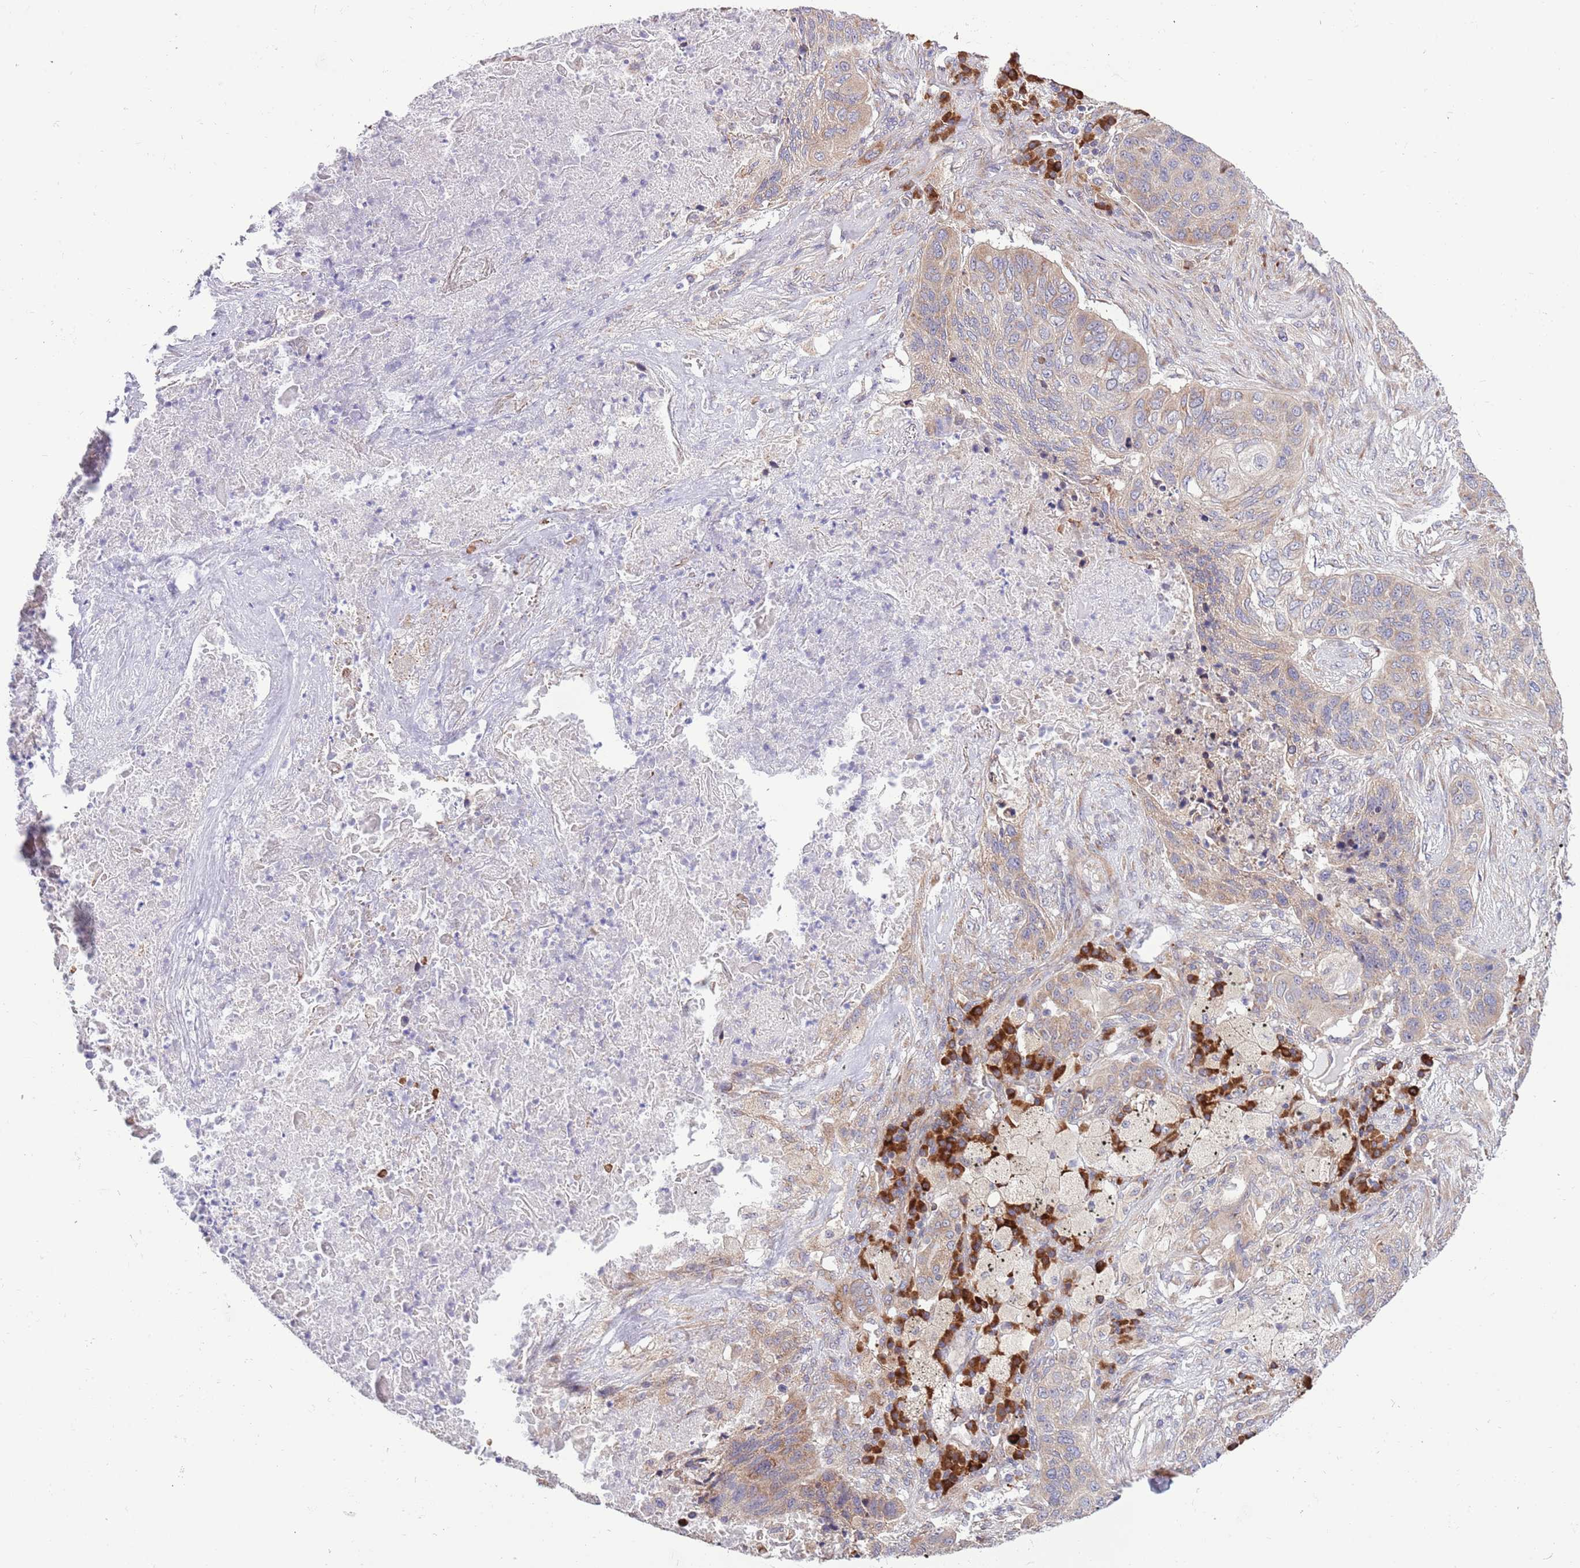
{"staining": {"intensity": "weak", "quantity": ">75%", "location": "cytoplasmic/membranous"}, "tissue": "lung cancer", "cell_type": "Tumor cells", "image_type": "cancer", "snomed": [{"axis": "morphology", "description": "Squamous cell carcinoma, NOS"}, {"axis": "topography", "description": "Lung"}], "caption": "IHC (DAB (3,3'-diaminobenzidine)) staining of squamous cell carcinoma (lung) shows weak cytoplasmic/membranous protein expression in approximately >75% of tumor cells.", "gene": "DAND5", "patient": {"sex": "female", "age": 63}}